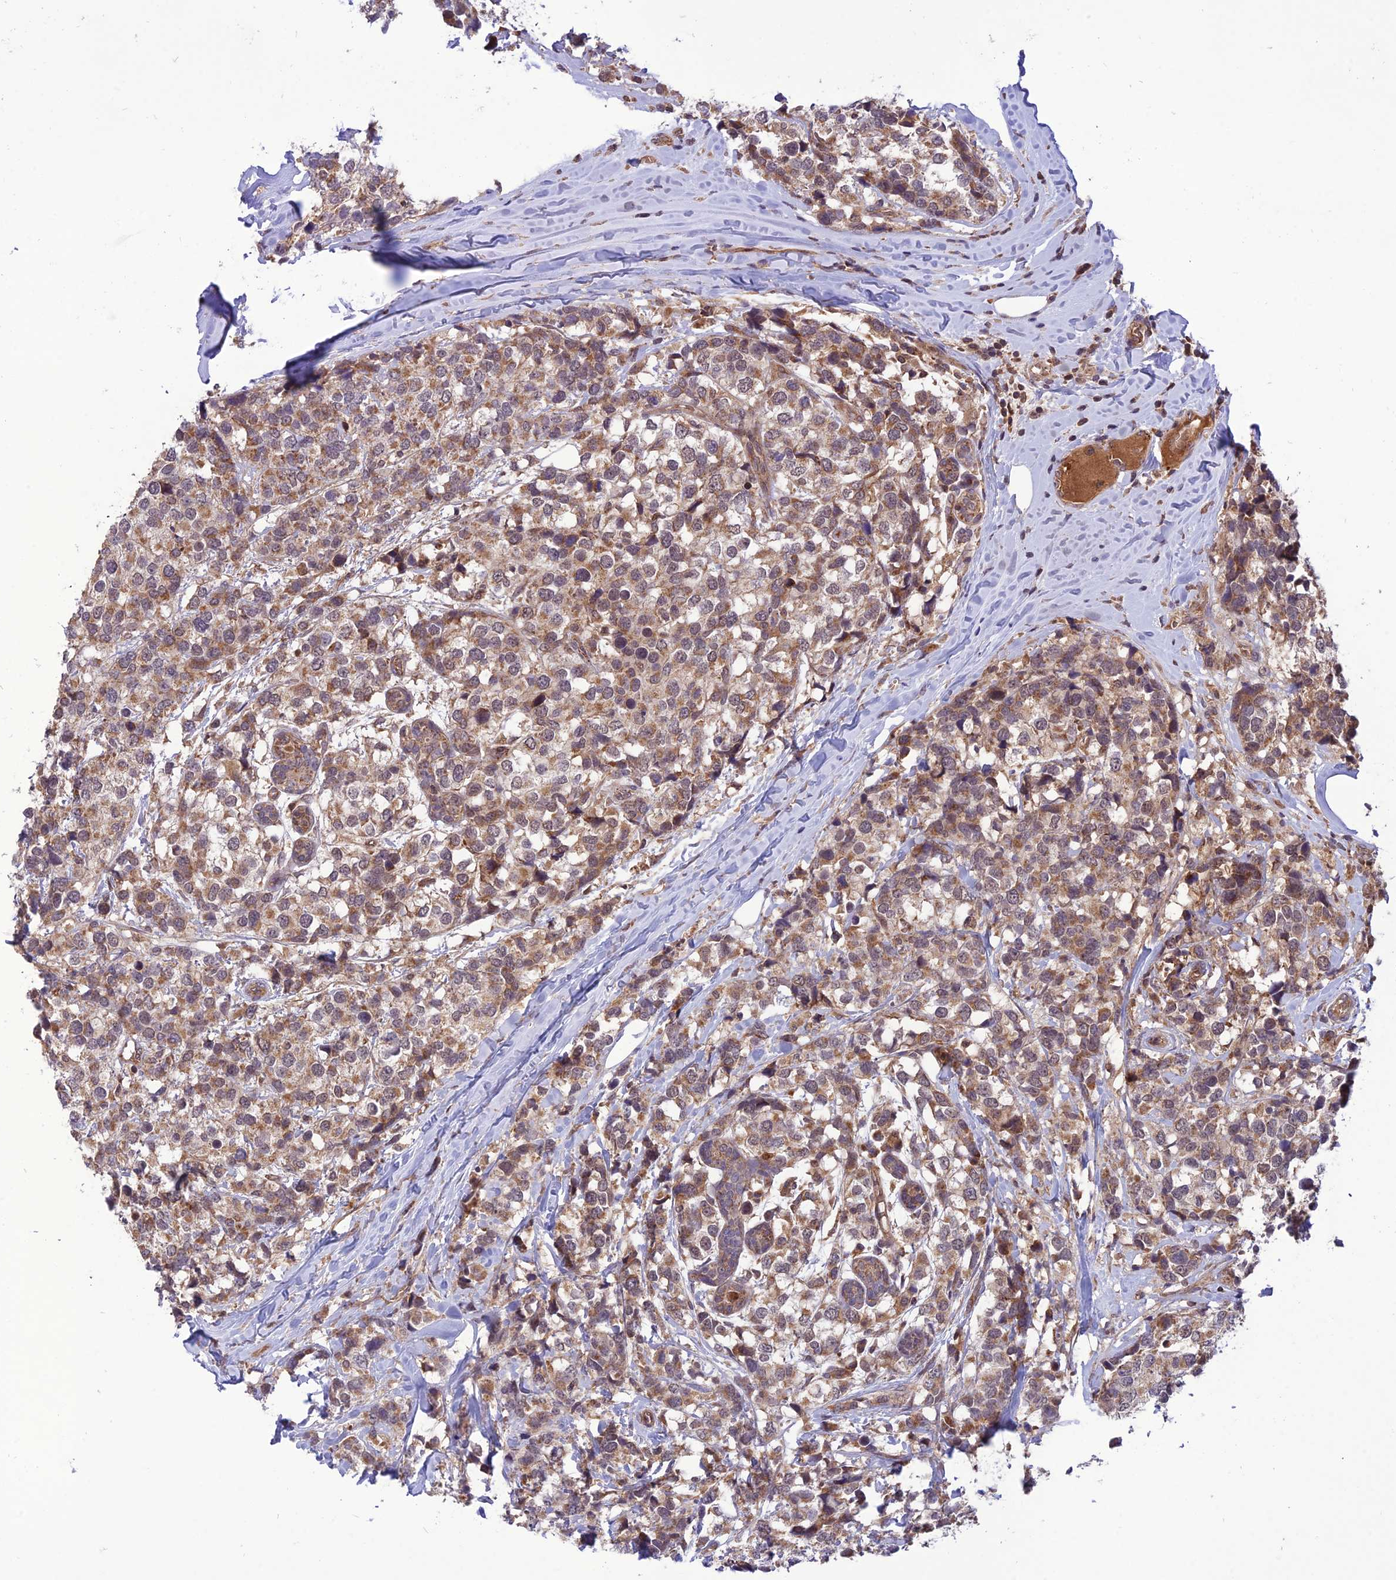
{"staining": {"intensity": "moderate", "quantity": ">75%", "location": "cytoplasmic/membranous"}, "tissue": "breast cancer", "cell_type": "Tumor cells", "image_type": "cancer", "snomed": [{"axis": "morphology", "description": "Lobular carcinoma"}, {"axis": "topography", "description": "Breast"}], "caption": "There is medium levels of moderate cytoplasmic/membranous positivity in tumor cells of lobular carcinoma (breast), as demonstrated by immunohistochemical staining (brown color).", "gene": "NDUFC1", "patient": {"sex": "female", "age": 59}}